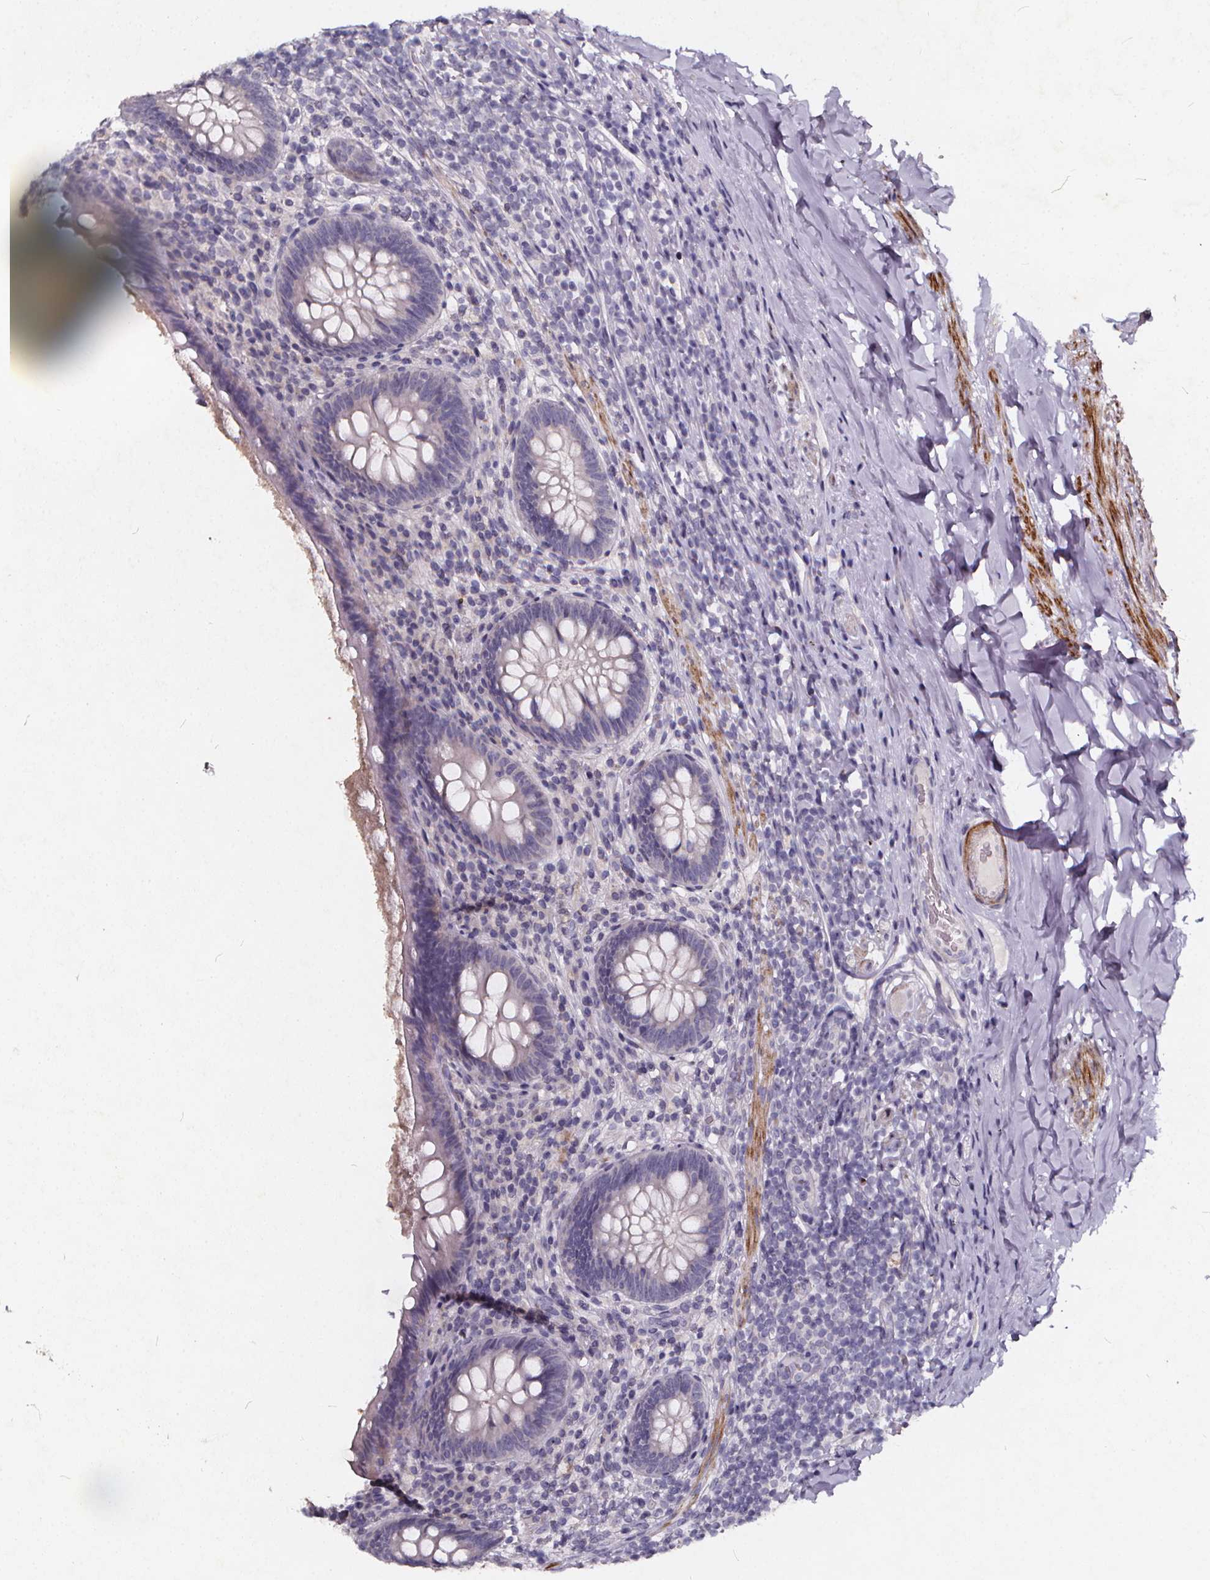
{"staining": {"intensity": "negative", "quantity": "none", "location": "none"}, "tissue": "appendix", "cell_type": "Glandular cells", "image_type": "normal", "snomed": [{"axis": "morphology", "description": "Normal tissue, NOS"}, {"axis": "topography", "description": "Appendix"}], "caption": "This is an immunohistochemistry (IHC) histopathology image of benign appendix. There is no positivity in glandular cells.", "gene": "TSPAN14", "patient": {"sex": "male", "age": 47}}